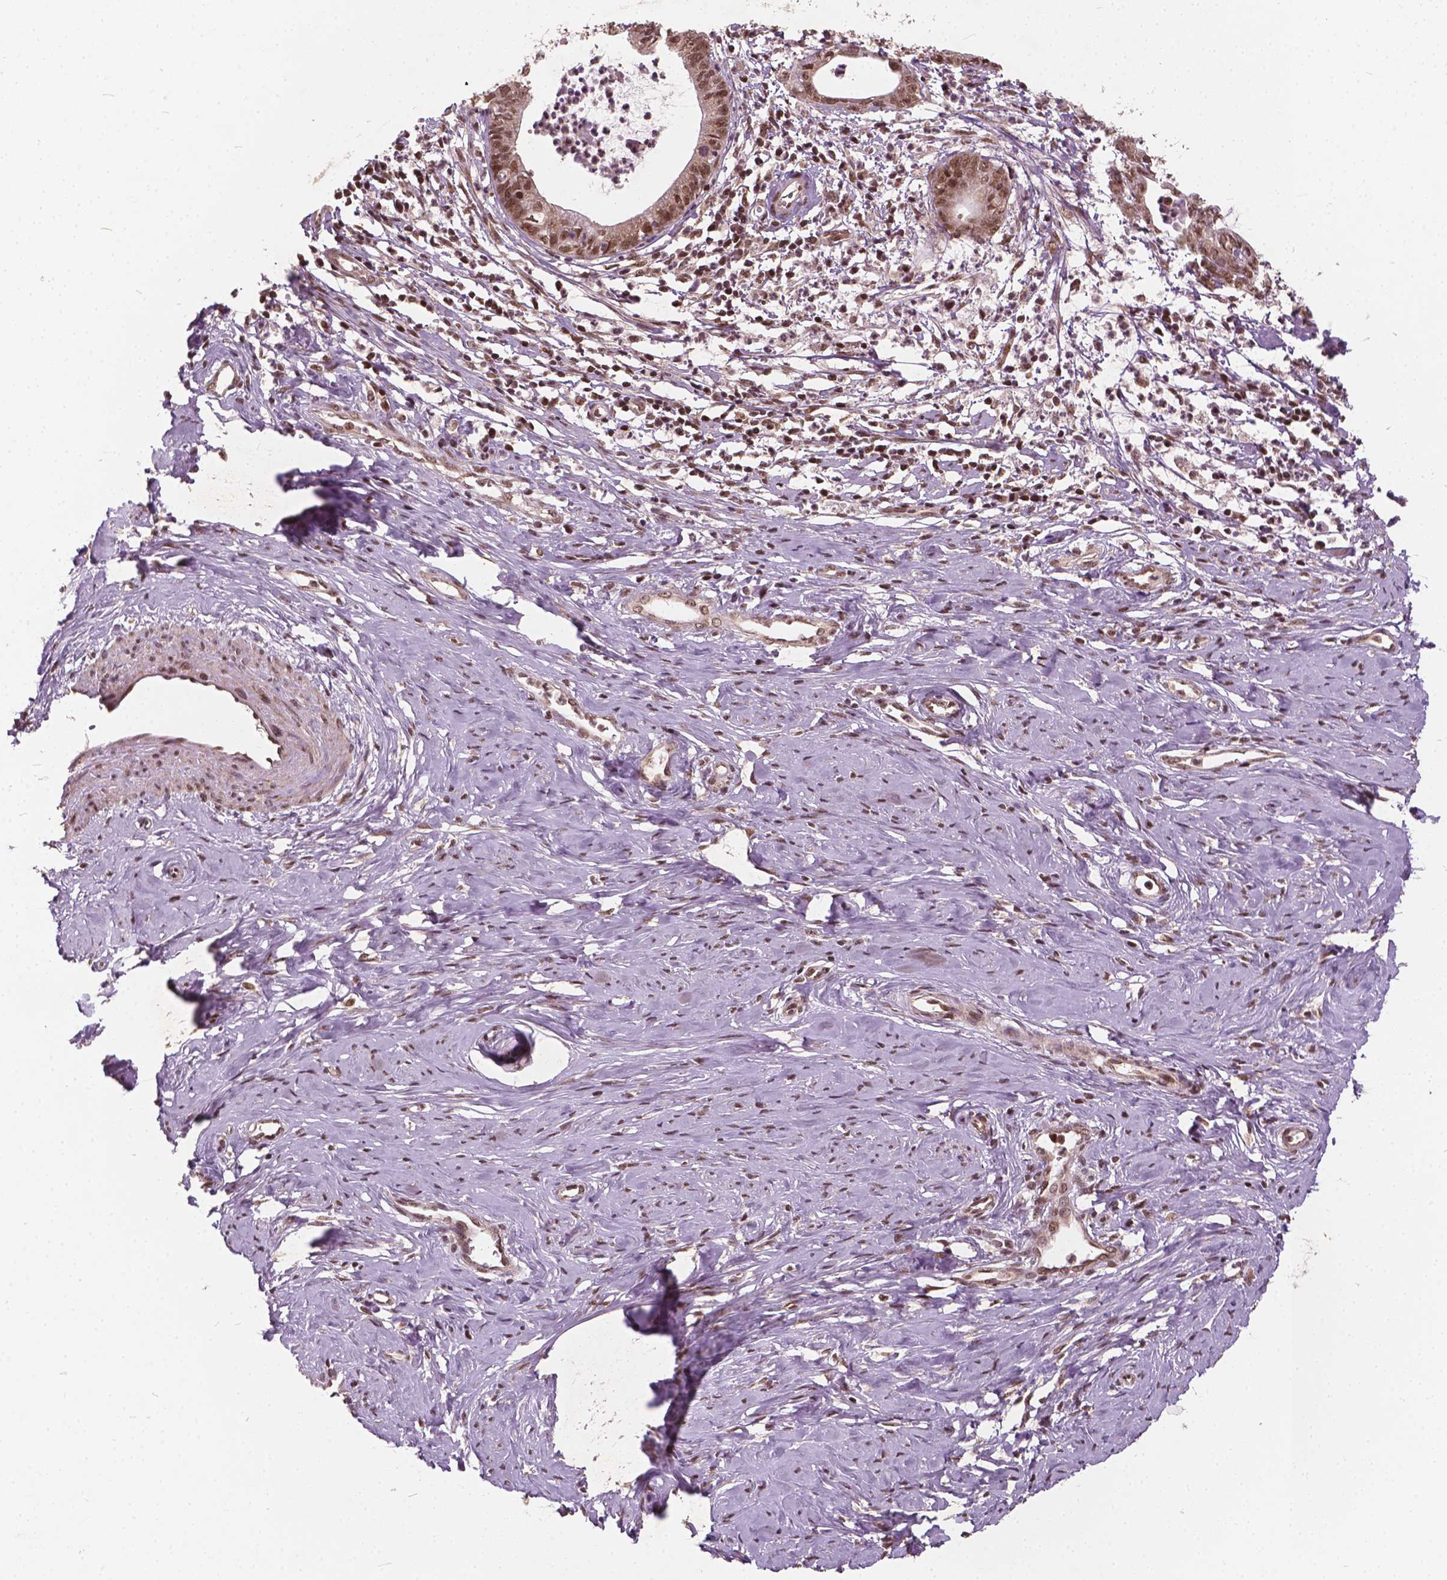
{"staining": {"intensity": "moderate", "quantity": ">75%", "location": "nuclear"}, "tissue": "cervical cancer", "cell_type": "Tumor cells", "image_type": "cancer", "snomed": [{"axis": "morphology", "description": "Normal tissue, NOS"}, {"axis": "morphology", "description": "Adenocarcinoma, NOS"}, {"axis": "topography", "description": "Cervix"}], "caption": "This micrograph reveals immunohistochemistry (IHC) staining of human cervical cancer (adenocarcinoma), with medium moderate nuclear expression in about >75% of tumor cells.", "gene": "GPS2", "patient": {"sex": "female", "age": 38}}